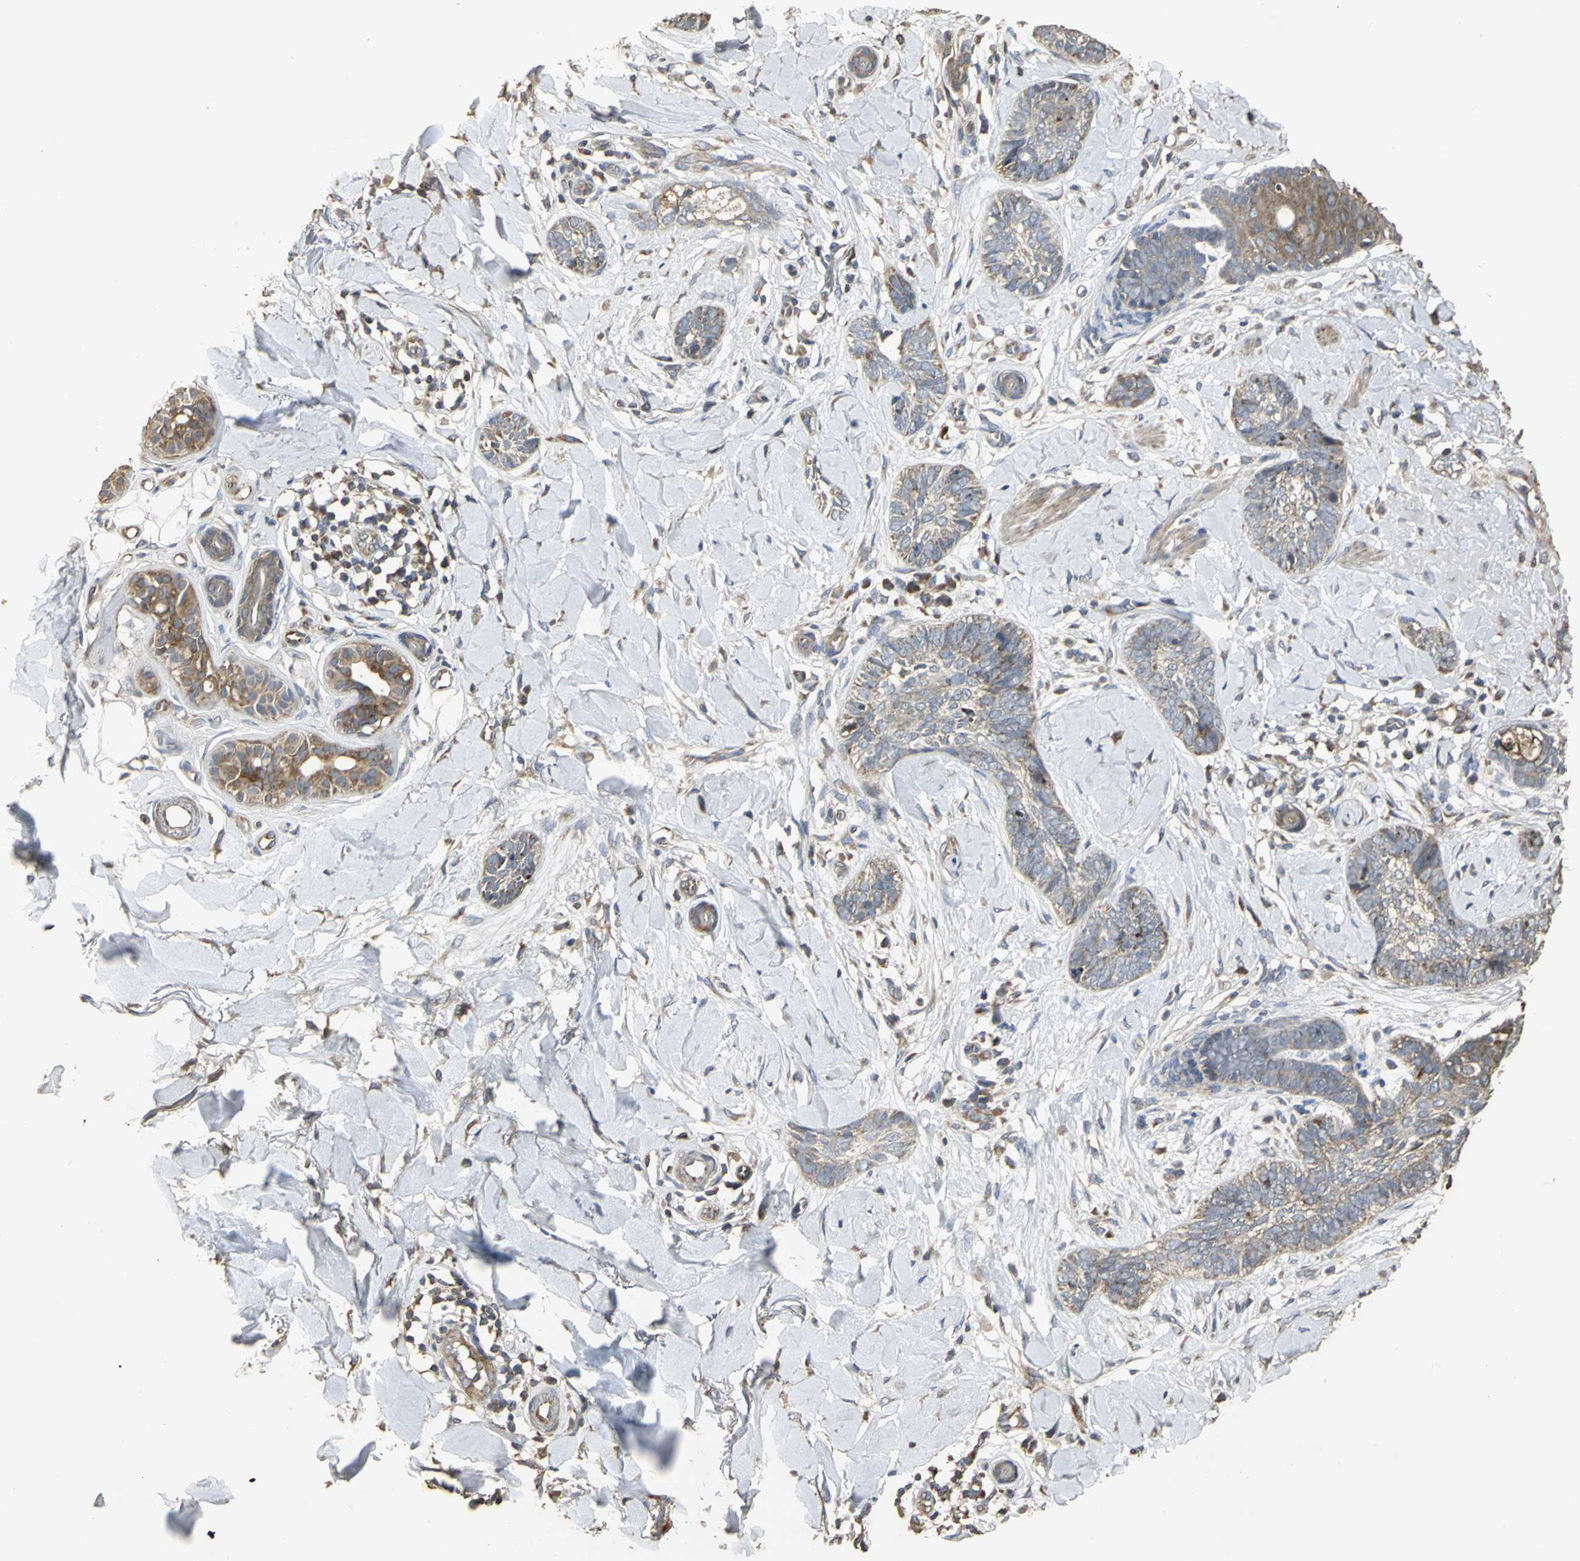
{"staining": {"intensity": "weak", "quantity": ">75%", "location": "cytoplasmic/membranous"}, "tissue": "skin cancer", "cell_type": "Tumor cells", "image_type": "cancer", "snomed": [{"axis": "morphology", "description": "Basal cell carcinoma"}, {"axis": "topography", "description": "Skin"}], "caption": "Approximately >75% of tumor cells in human skin cancer show weak cytoplasmic/membranous protein positivity as visualized by brown immunohistochemical staining.", "gene": "KANK1", "patient": {"sex": "female", "age": 58}}